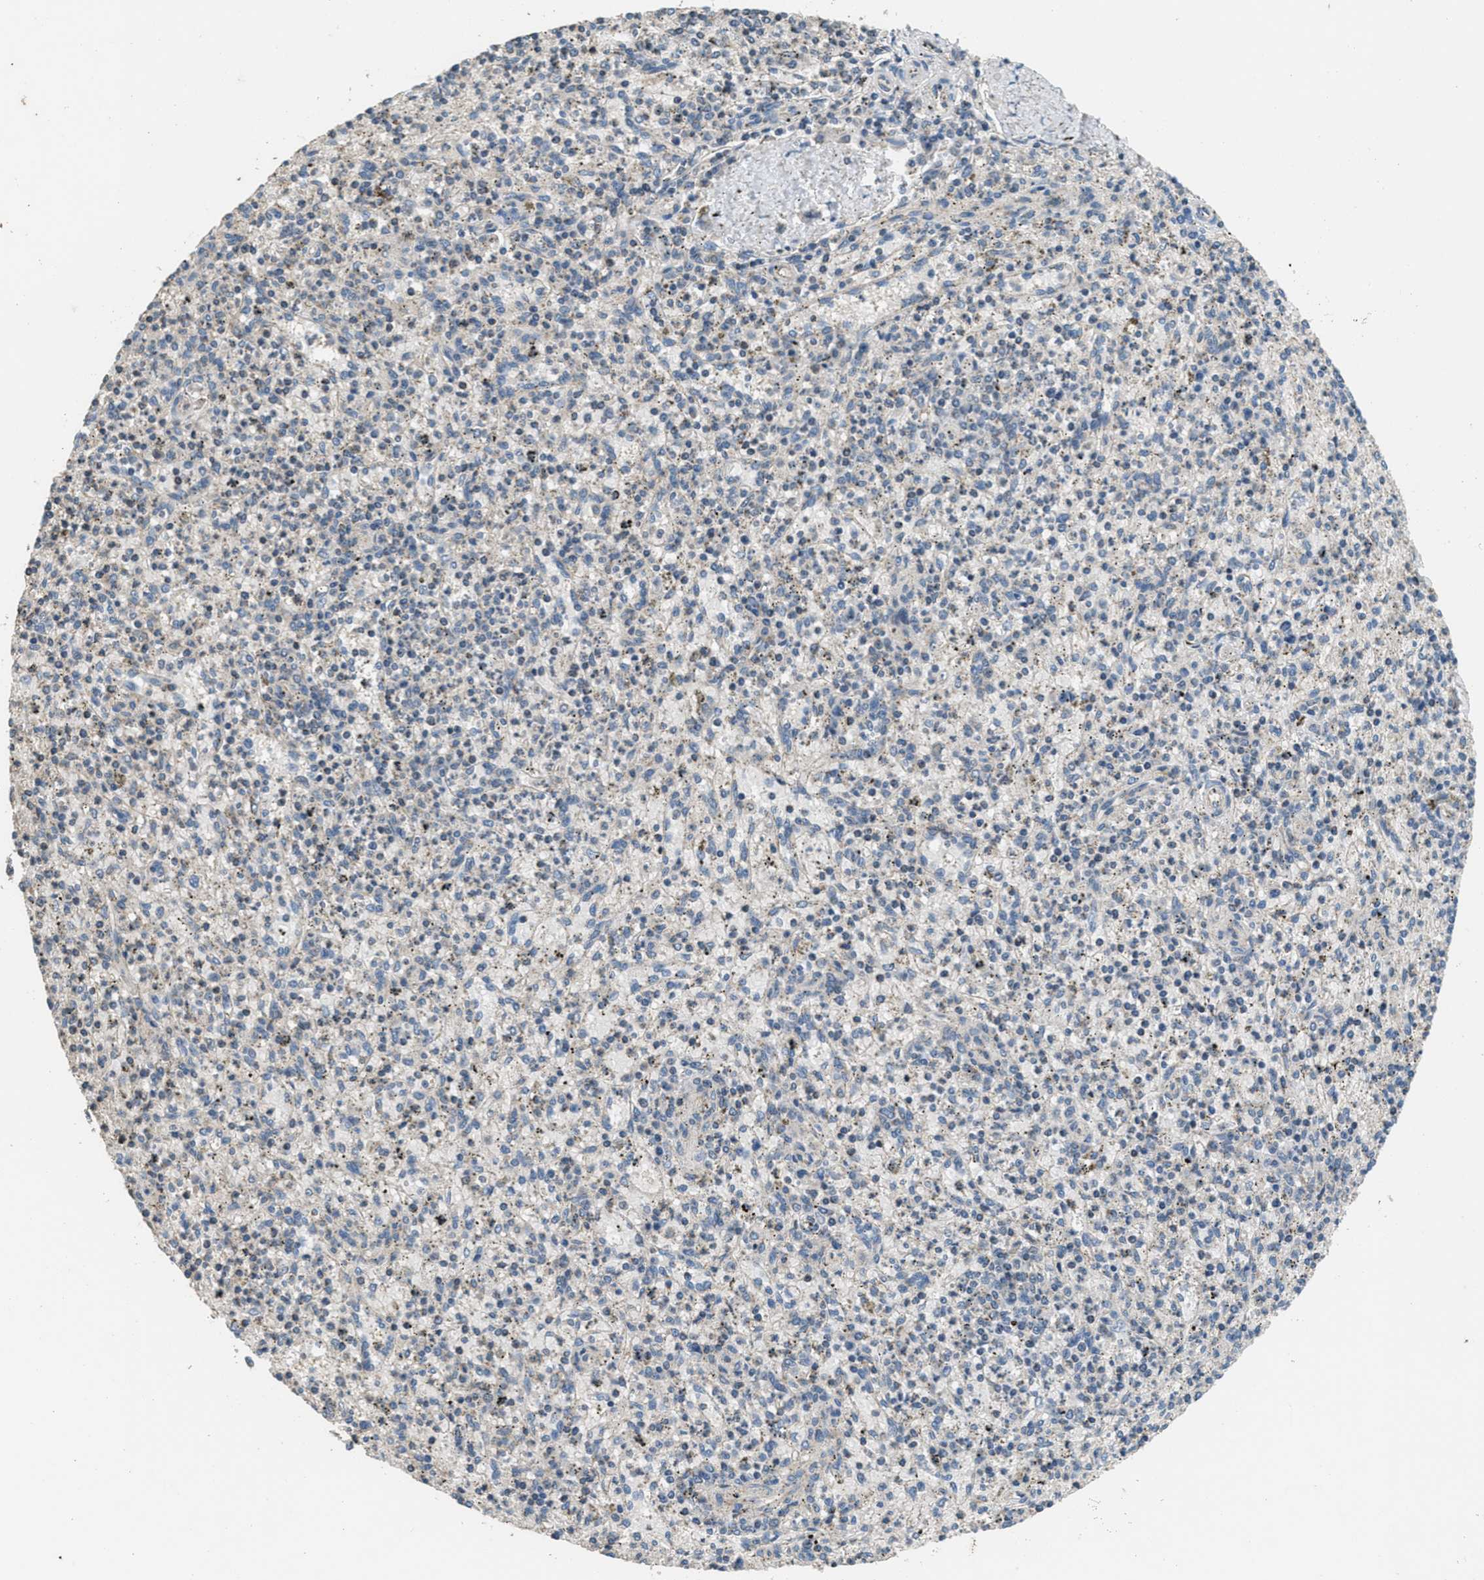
{"staining": {"intensity": "negative", "quantity": "none", "location": "none"}, "tissue": "spleen", "cell_type": "Cells in red pulp", "image_type": "normal", "snomed": [{"axis": "morphology", "description": "Normal tissue, NOS"}, {"axis": "topography", "description": "Spleen"}], "caption": "DAB immunohistochemical staining of normal human spleen demonstrates no significant positivity in cells in red pulp.", "gene": "NAT1", "patient": {"sex": "male", "age": 72}}